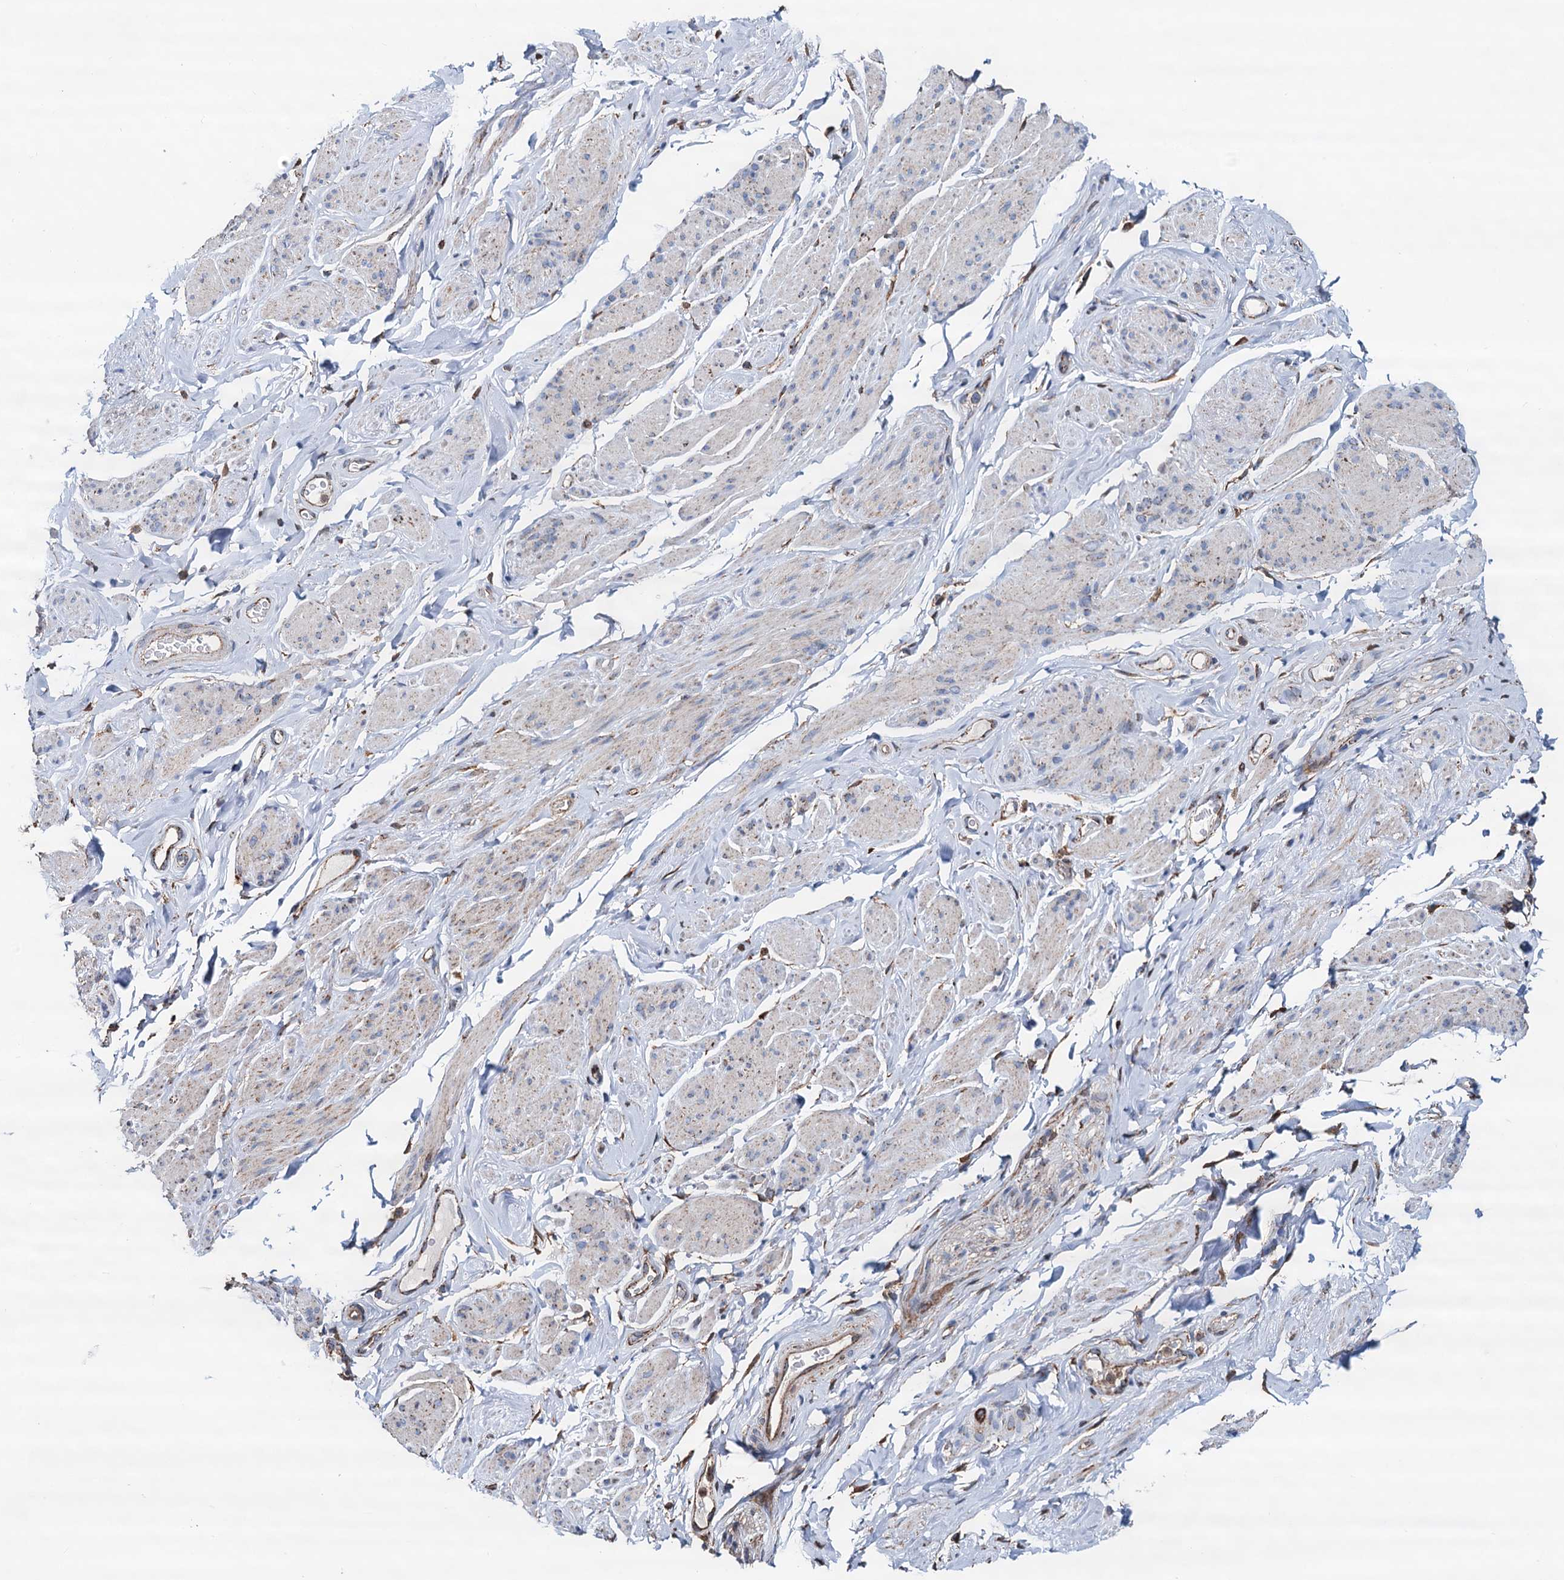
{"staining": {"intensity": "moderate", "quantity": "25%-75%", "location": "cytoplasmic/membranous"}, "tissue": "smooth muscle", "cell_type": "Smooth muscle cells", "image_type": "normal", "snomed": [{"axis": "morphology", "description": "Normal tissue, NOS"}, {"axis": "topography", "description": "Smooth muscle"}, {"axis": "topography", "description": "Peripheral nerve tissue"}], "caption": "Protein expression by immunohistochemistry (IHC) exhibits moderate cytoplasmic/membranous positivity in approximately 25%-75% of smooth muscle cells in unremarkable smooth muscle. Nuclei are stained in blue.", "gene": "AAGAB", "patient": {"sex": "male", "age": 69}}